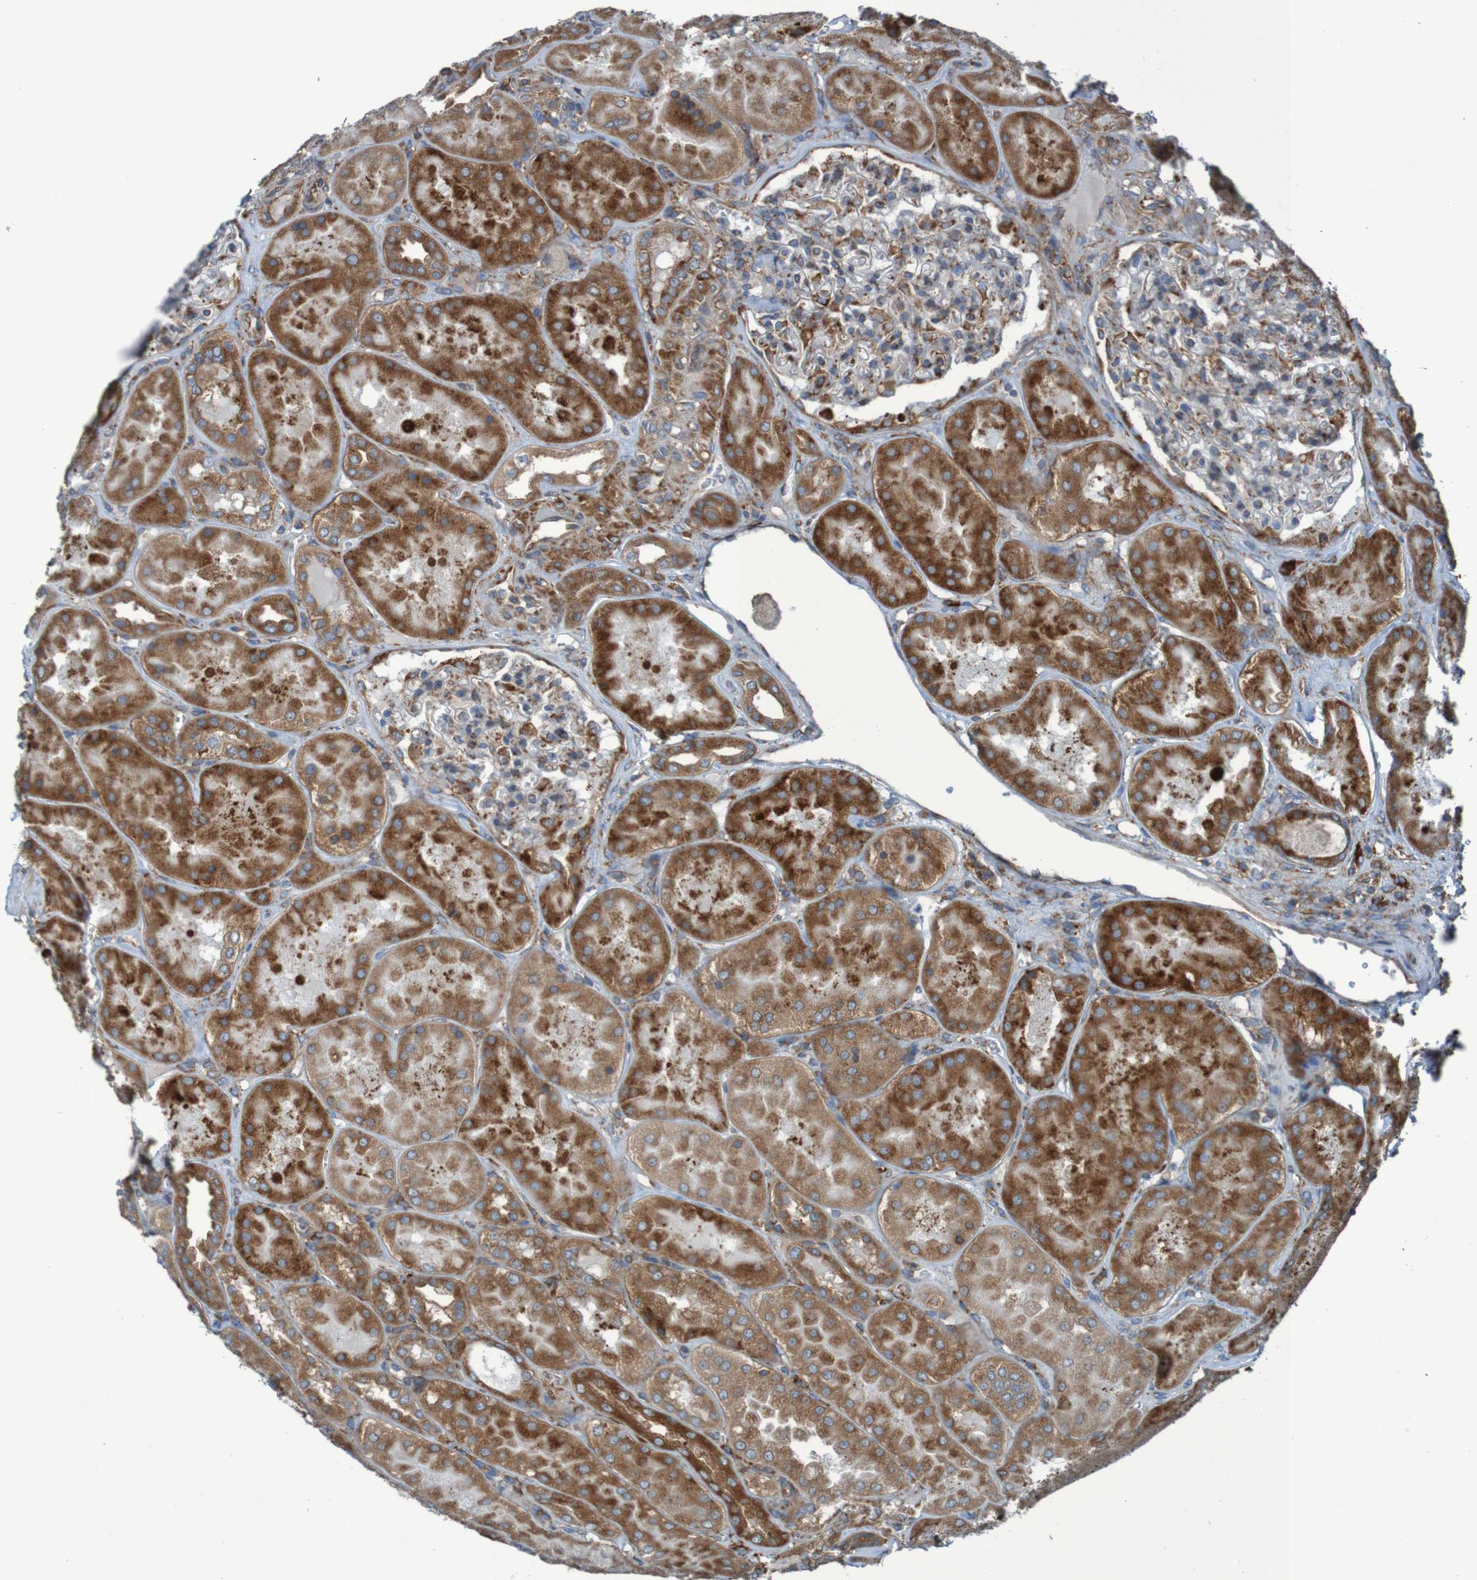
{"staining": {"intensity": "moderate", "quantity": "25%-75%", "location": "cytoplasmic/membranous"}, "tissue": "kidney", "cell_type": "Cells in glomeruli", "image_type": "normal", "snomed": [{"axis": "morphology", "description": "Normal tissue, NOS"}, {"axis": "topography", "description": "Kidney"}], "caption": "Moderate cytoplasmic/membranous staining for a protein is seen in about 25%-75% of cells in glomeruli of normal kidney using immunohistochemistry.", "gene": "RPL10", "patient": {"sex": "female", "age": 56}}